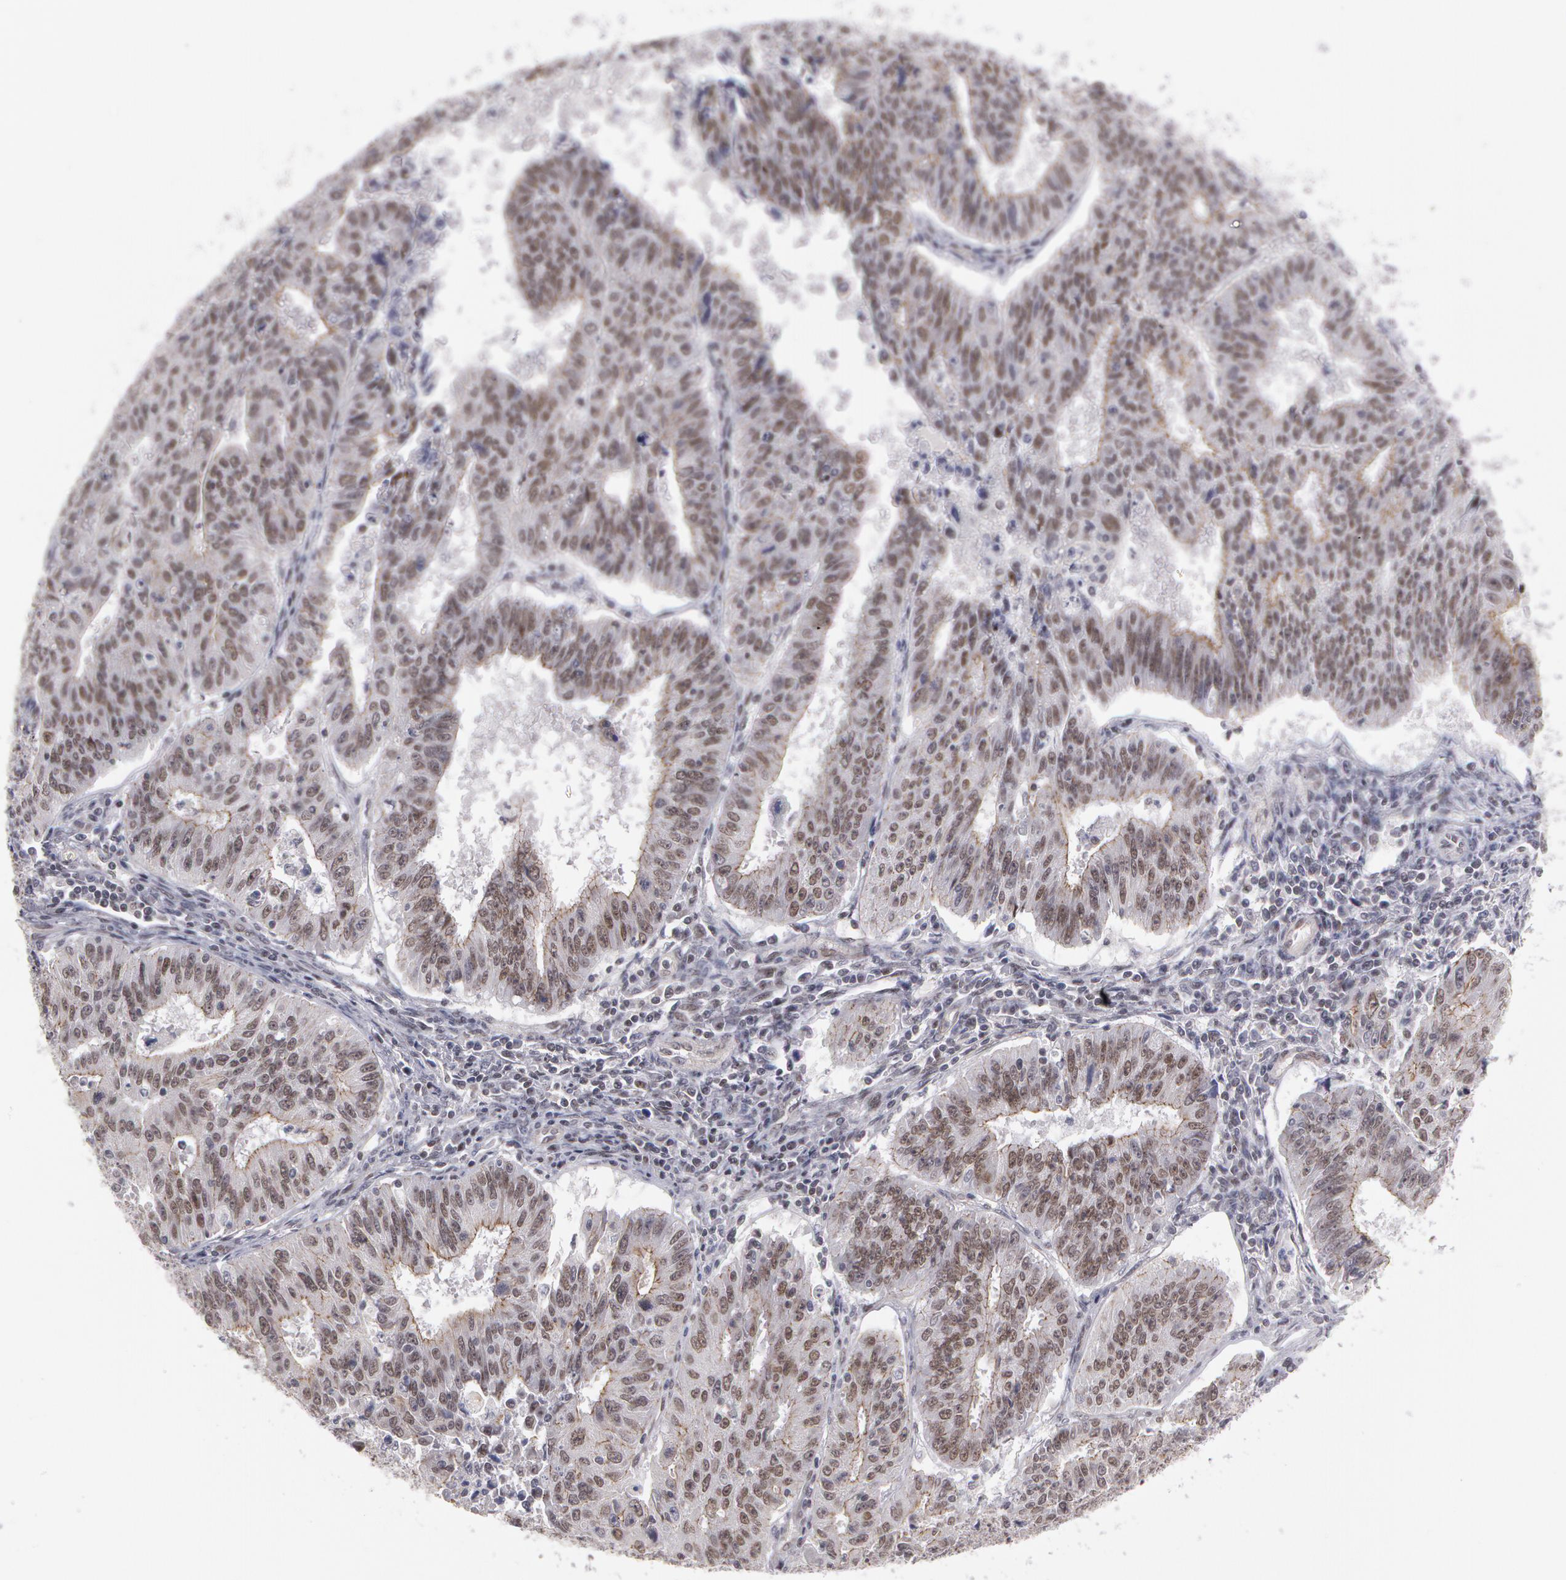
{"staining": {"intensity": "weak", "quantity": "25%-75%", "location": "nuclear"}, "tissue": "endometrial cancer", "cell_type": "Tumor cells", "image_type": "cancer", "snomed": [{"axis": "morphology", "description": "Adenocarcinoma, NOS"}, {"axis": "topography", "description": "Endometrium"}], "caption": "Immunohistochemical staining of endometrial adenocarcinoma demonstrates low levels of weak nuclear staining in approximately 25%-75% of tumor cells.", "gene": "PRICKLE1", "patient": {"sex": "female", "age": 42}}